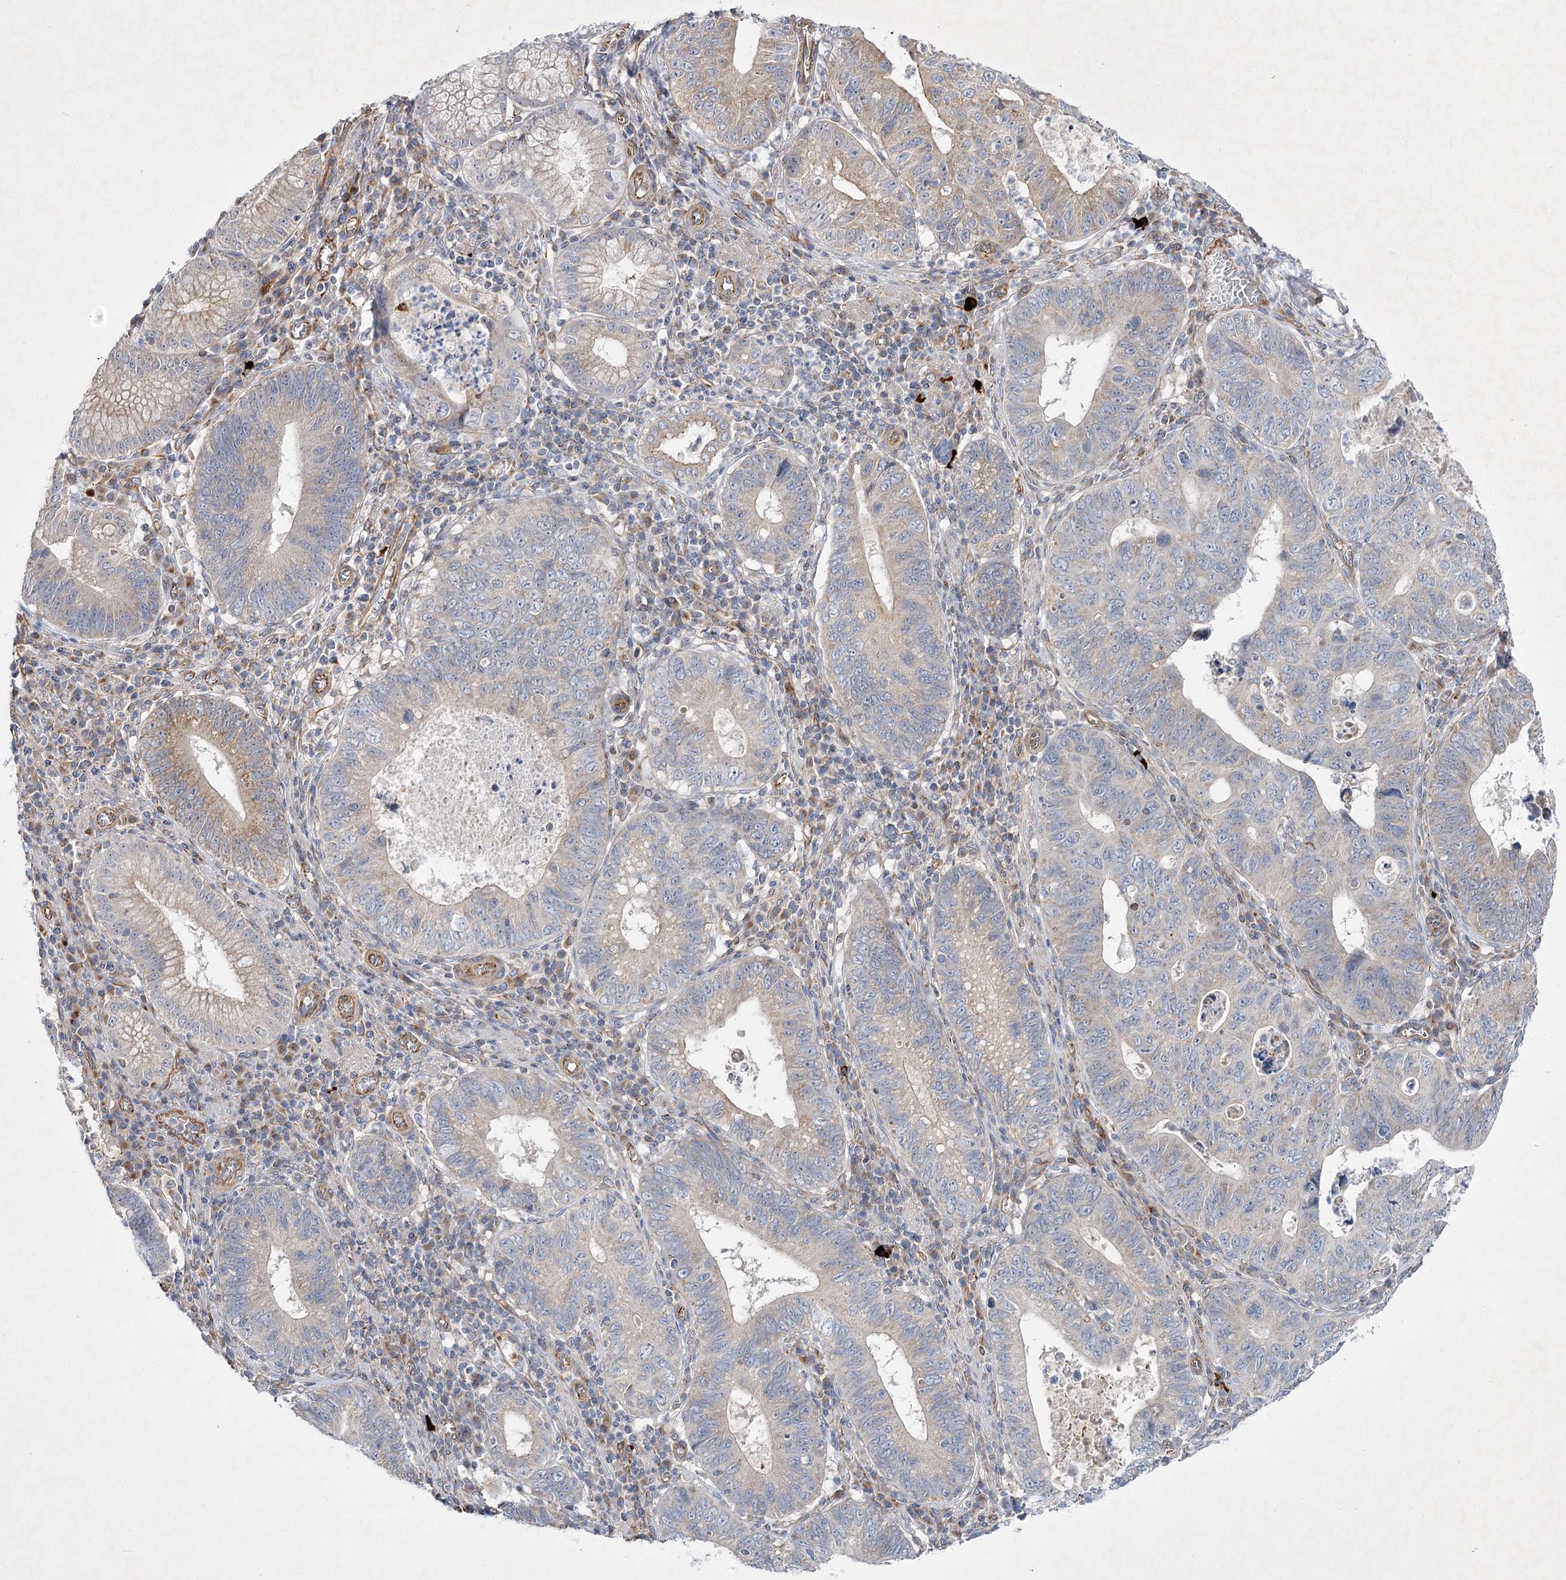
{"staining": {"intensity": "weak", "quantity": "<25%", "location": "cytoplasmic/membranous"}, "tissue": "stomach cancer", "cell_type": "Tumor cells", "image_type": "cancer", "snomed": [{"axis": "morphology", "description": "Adenocarcinoma, NOS"}, {"axis": "topography", "description": "Stomach"}], "caption": "Immunohistochemistry (IHC) histopathology image of neoplastic tissue: human stomach cancer (adenocarcinoma) stained with DAB displays no significant protein expression in tumor cells.", "gene": "KIAA0825", "patient": {"sex": "male", "age": 59}}